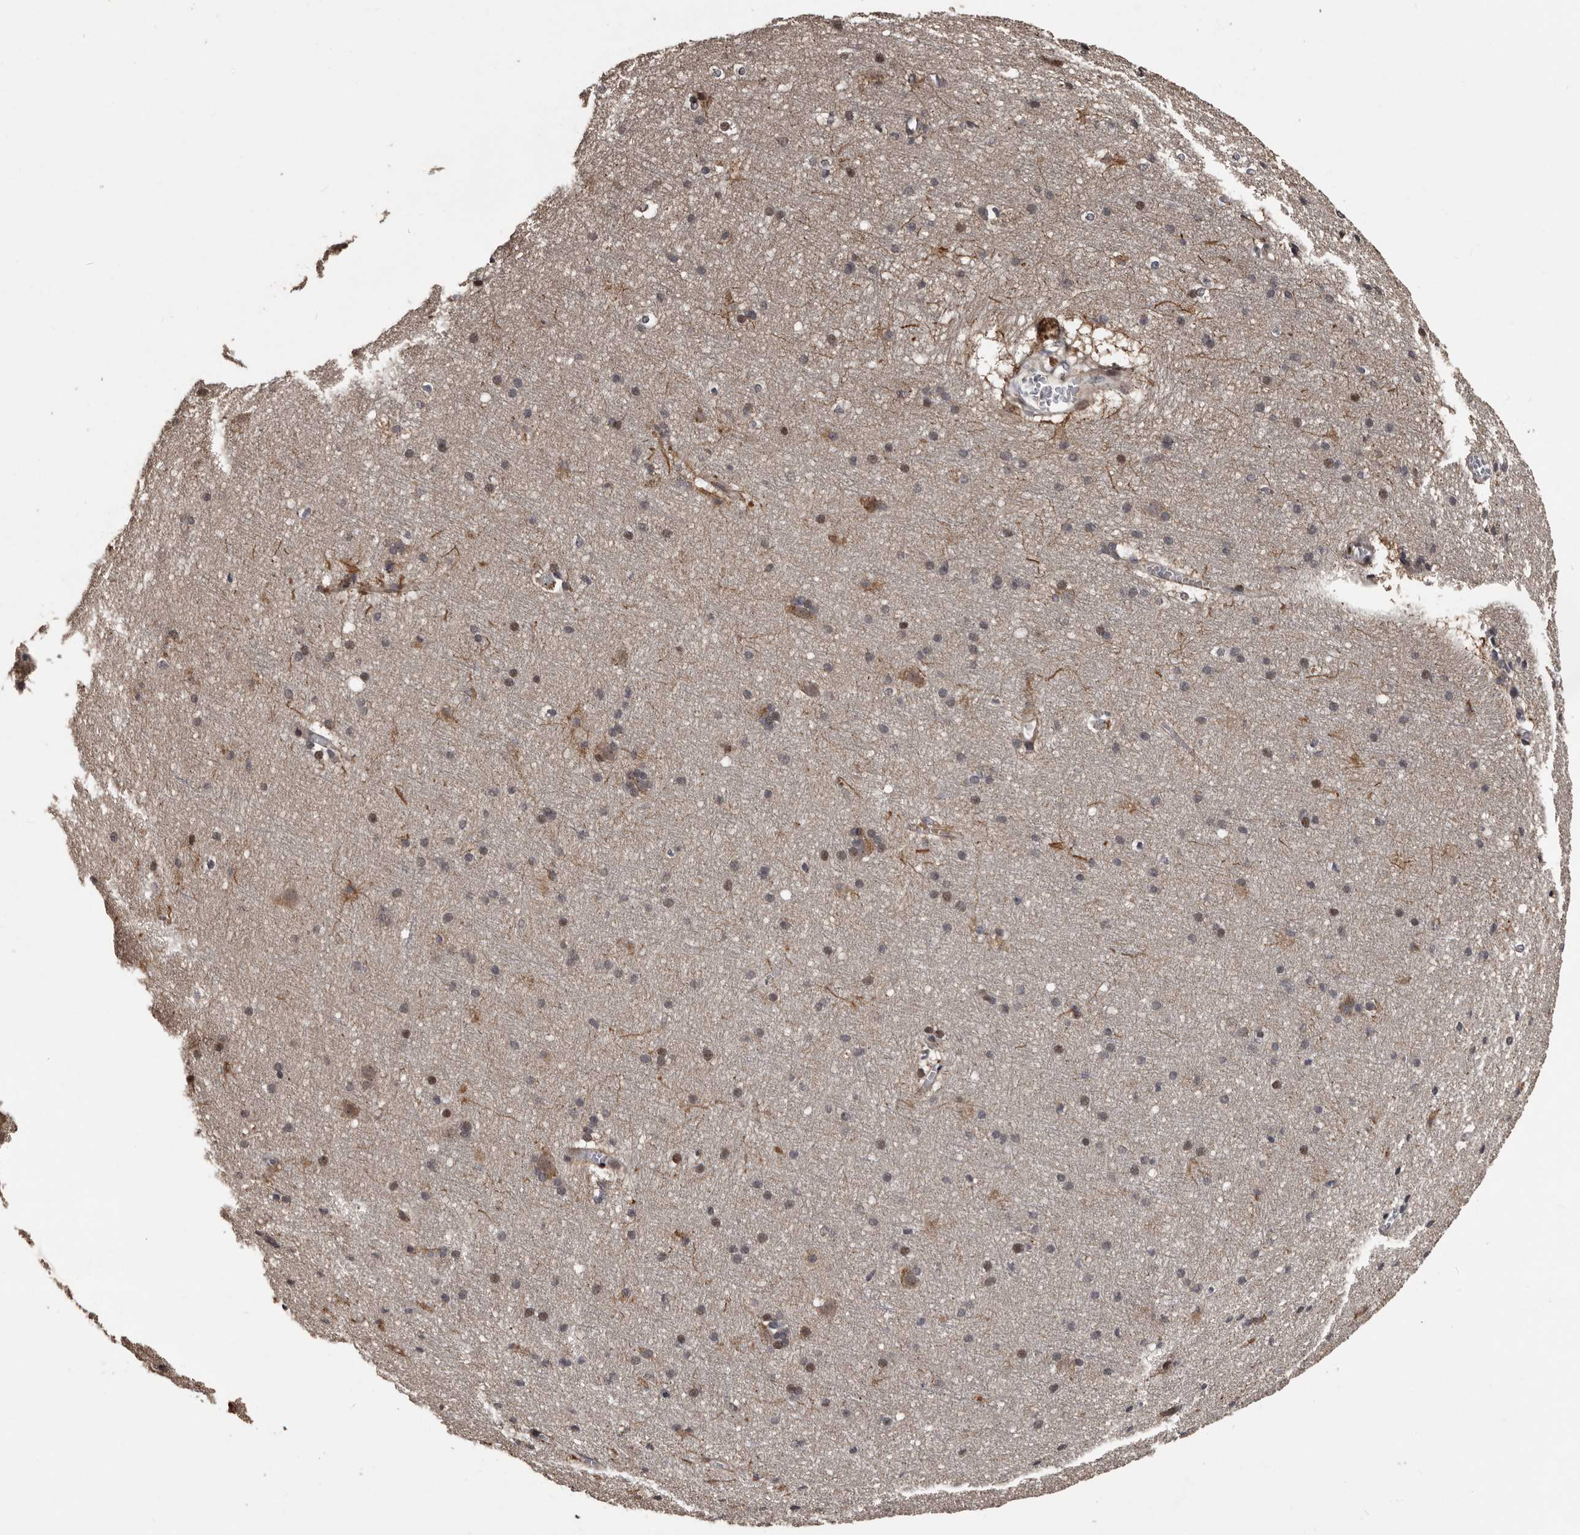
{"staining": {"intensity": "weak", "quantity": "25%-75%", "location": "cytoplasmic/membranous"}, "tissue": "cerebral cortex", "cell_type": "Endothelial cells", "image_type": "normal", "snomed": [{"axis": "morphology", "description": "Normal tissue, NOS"}, {"axis": "topography", "description": "Cerebral cortex"}], "caption": "Immunohistochemistry staining of unremarkable cerebral cortex, which exhibits low levels of weak cytoplasmic/membranous staining in approximately 25%-75% of endothelial cells indicating weak cytoplasmic/membranous protein positivity. The staining was performed using DAB (3,3'-diaminobenzidine) (brown) for protein detection and nuclei were counterstained in hematoxylin (blue).", "gene": "SERTAD4", "patient": {"sex": "male", "age": 54}}